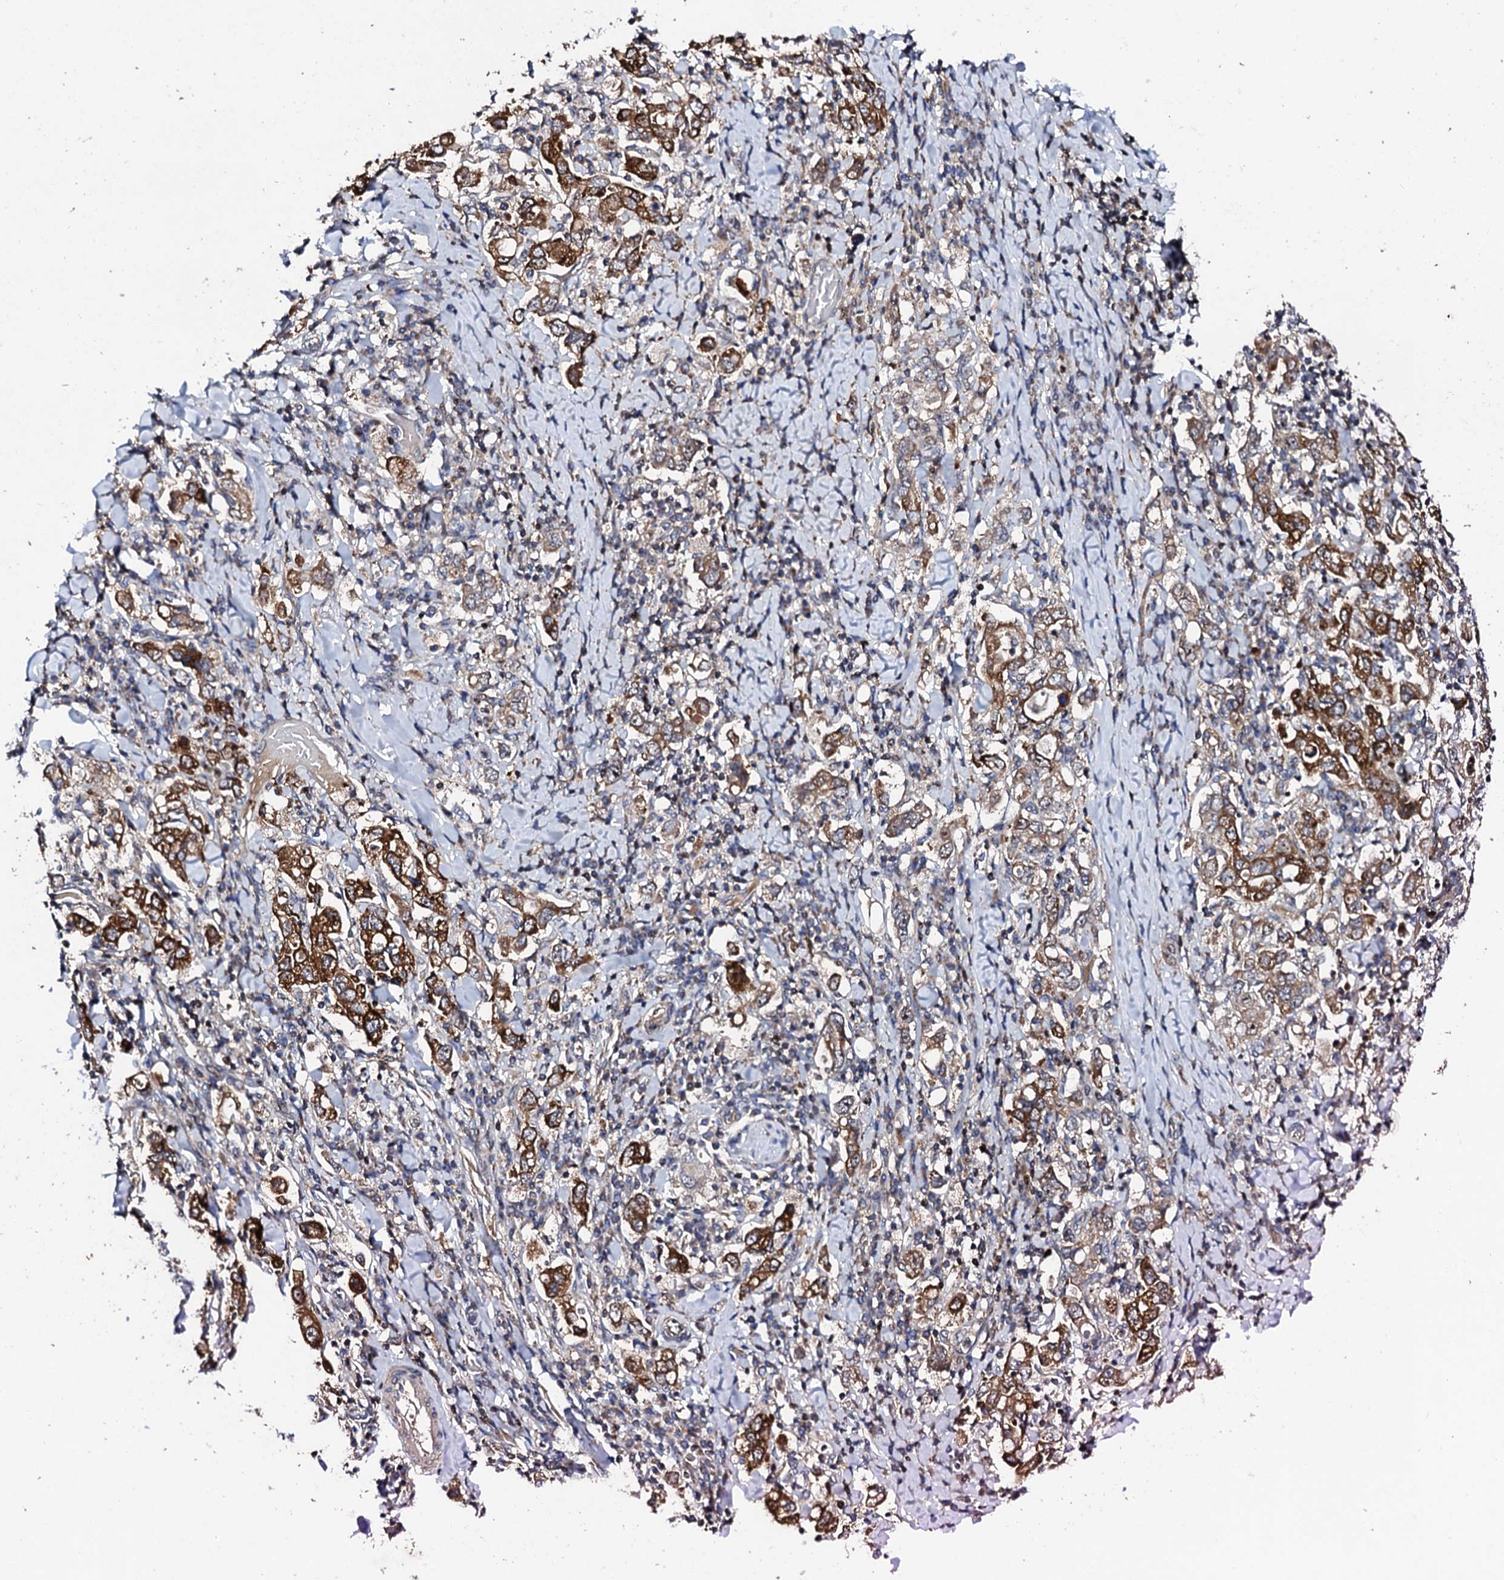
{"staining": {"intensity": "strong", "quantity": "25%-75%", "location": "cytoplasmic/membranous"}, "tissue": "stomach cancer", "cell_type": "Tumor cells", "image_type": "cancer", "snomed": [{"axis": "morphology", "description": "Adenocarcinoma, NOS"}, {"axis": "topography", "description": "Stomach, upper"}], "caption": "An image of human stomach adenocarcinoma stained for a protein shows strong cytoplasmic/membranous brown staining in tumor cells.", "gene": "GTPBP4", "patient": {"sex": "male", "age": 62}}